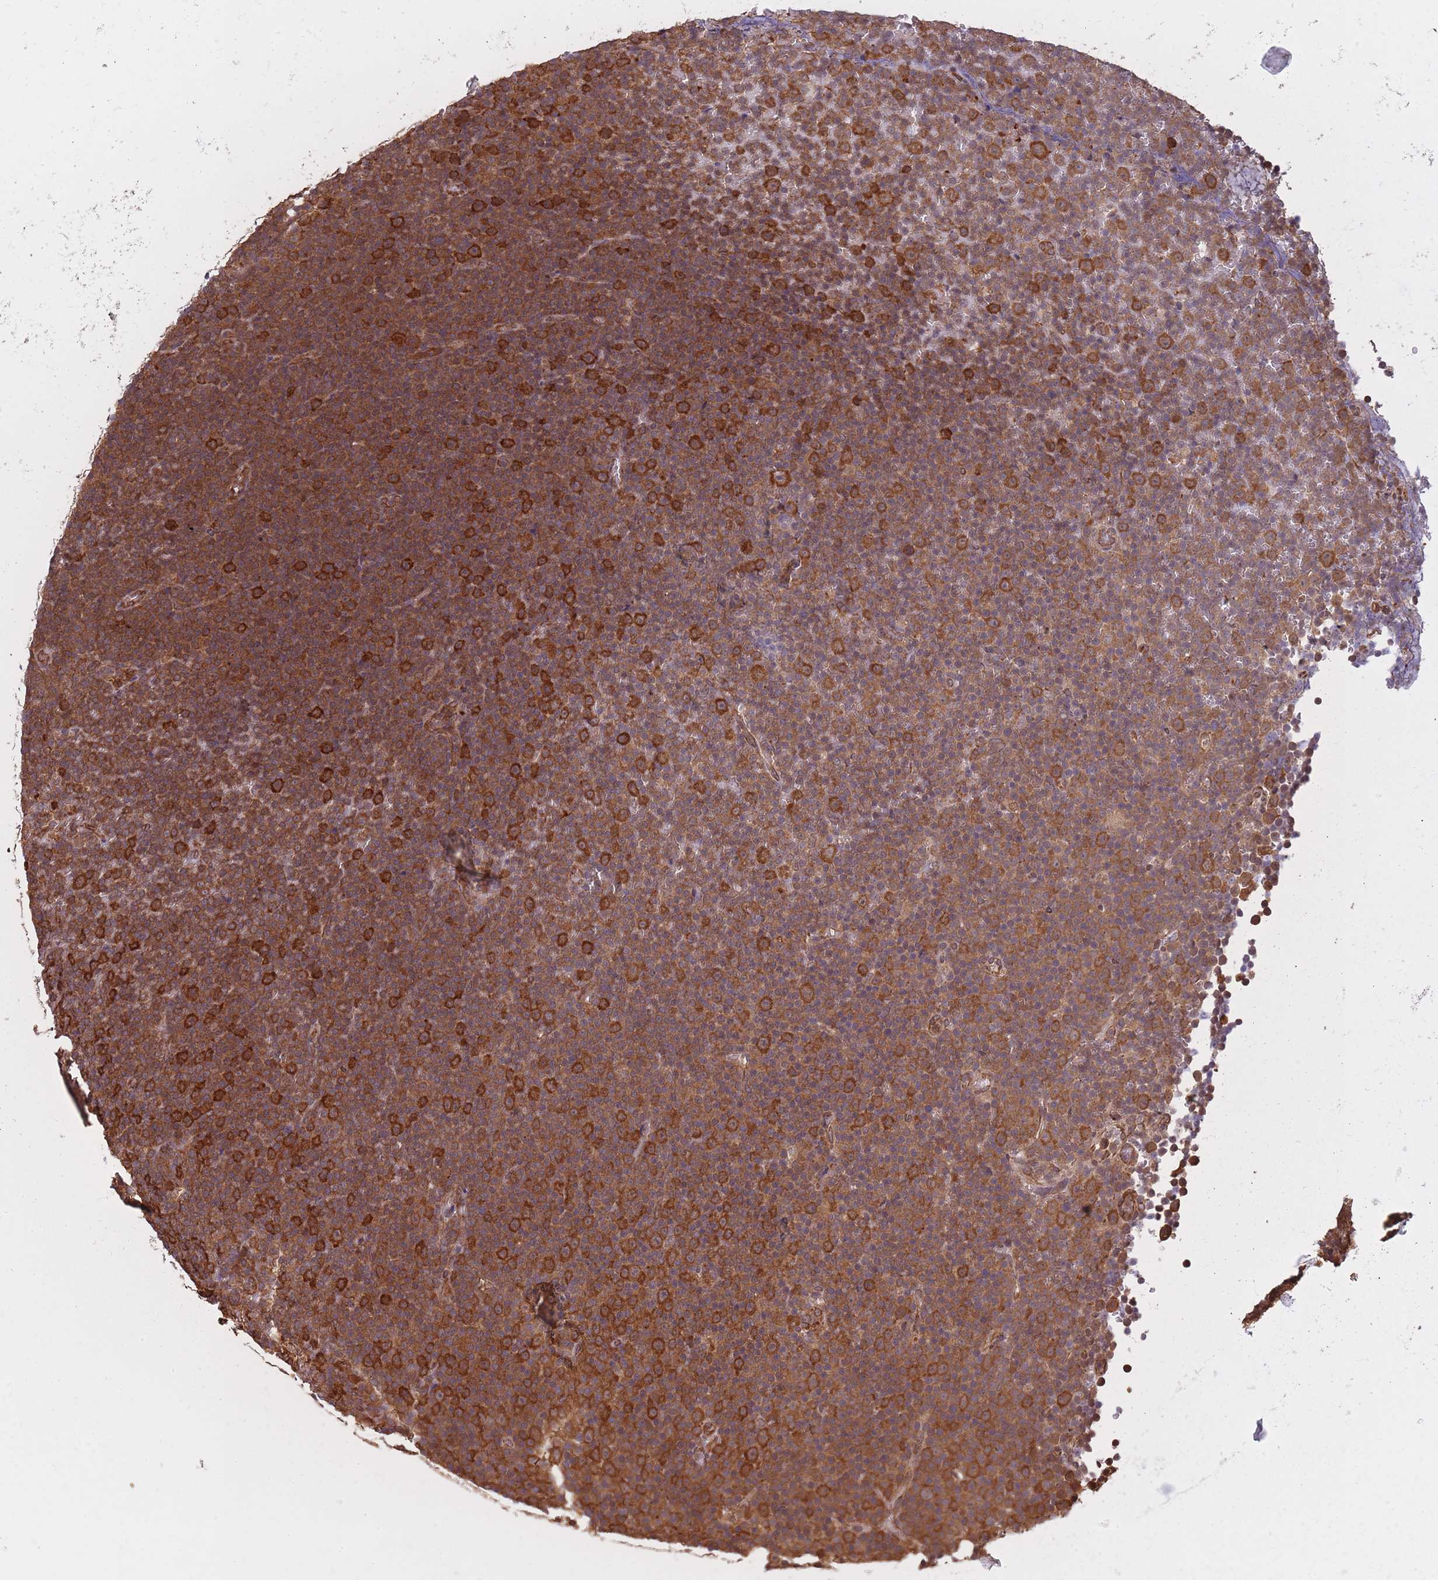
{"staining": {"intensity": "strong", "quantity": ">75%", "location": "cytoplasmic/membranous"}, "tissue": "lymphoma", "cell_type": "Tumor cells", "image_type": "cancer", "snomed": [{"axis": "morphology", "description": "Malignant lymphoma, non-Hodgkin's type, Low grade"}, {"axis": "topography", "description": "Lymph node"}], "caption": "Brown immunohistochemical staining in low-grade malignant lymphoma, non-Hodgkin's type displays strong cytoplasmic/membranous staining in about >75% of tumor cells.", "gene": "ARL13B", "patient": {"sex": "female", "age": 67}}